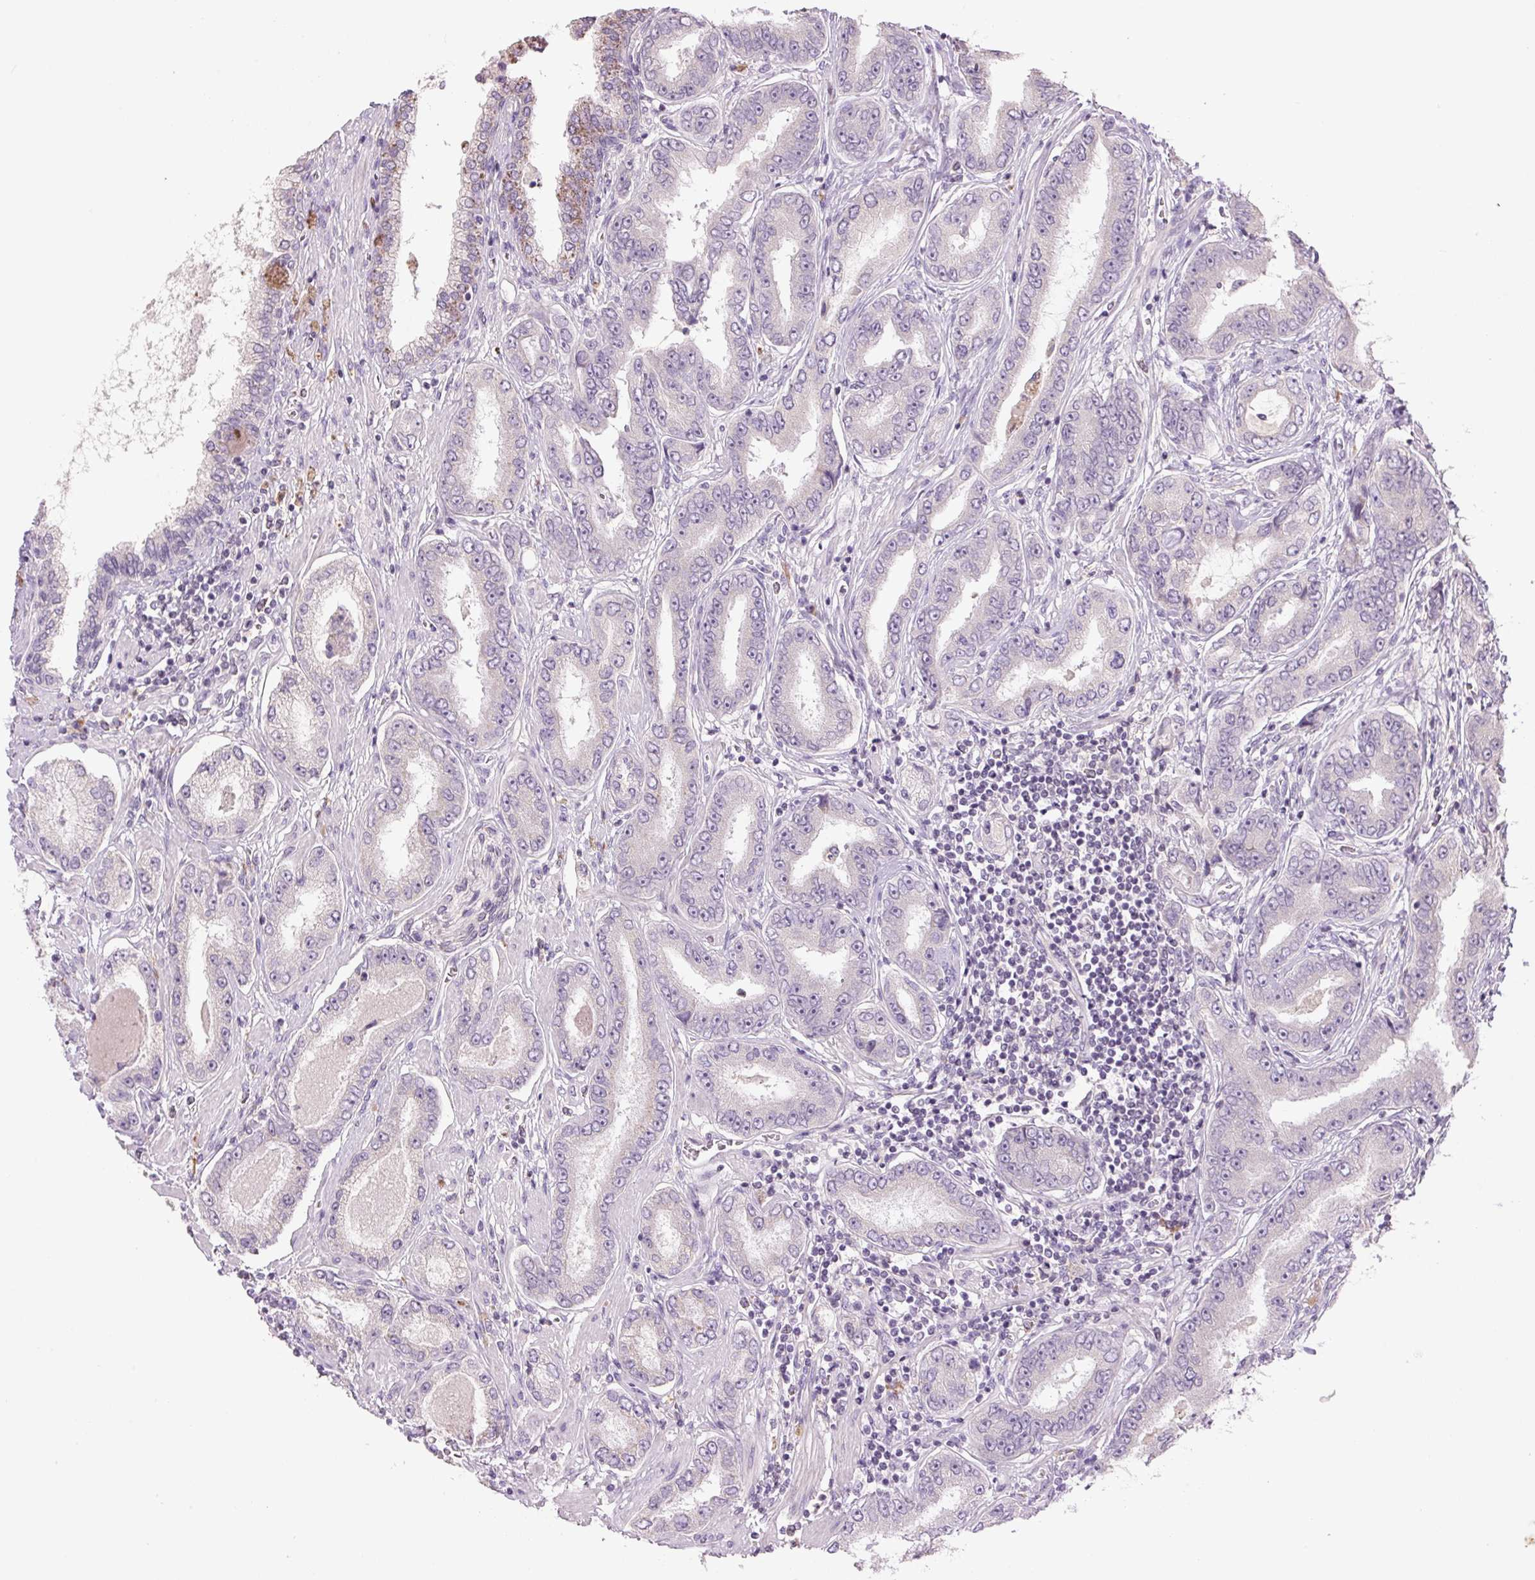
{"staining": {"intensity": "negative", "quantity": "none", "location": "none"}, "tissue": "prostate cancer", "cell_type": "Tumor cells", "image_type": "cancer", "snomed": [{"axis": "morphology", "description": "Adenocarcinoma, High grade"}, {"axis": "topography", "description": "Prostate"}], "caption": "Immunohistochemical staining of adenocarcinoma (high-grade) (prostate) reveals no significant positivity in tumor cells.", "gene": "TMEM100", "patient": {"sex": "male", "age": 72}}